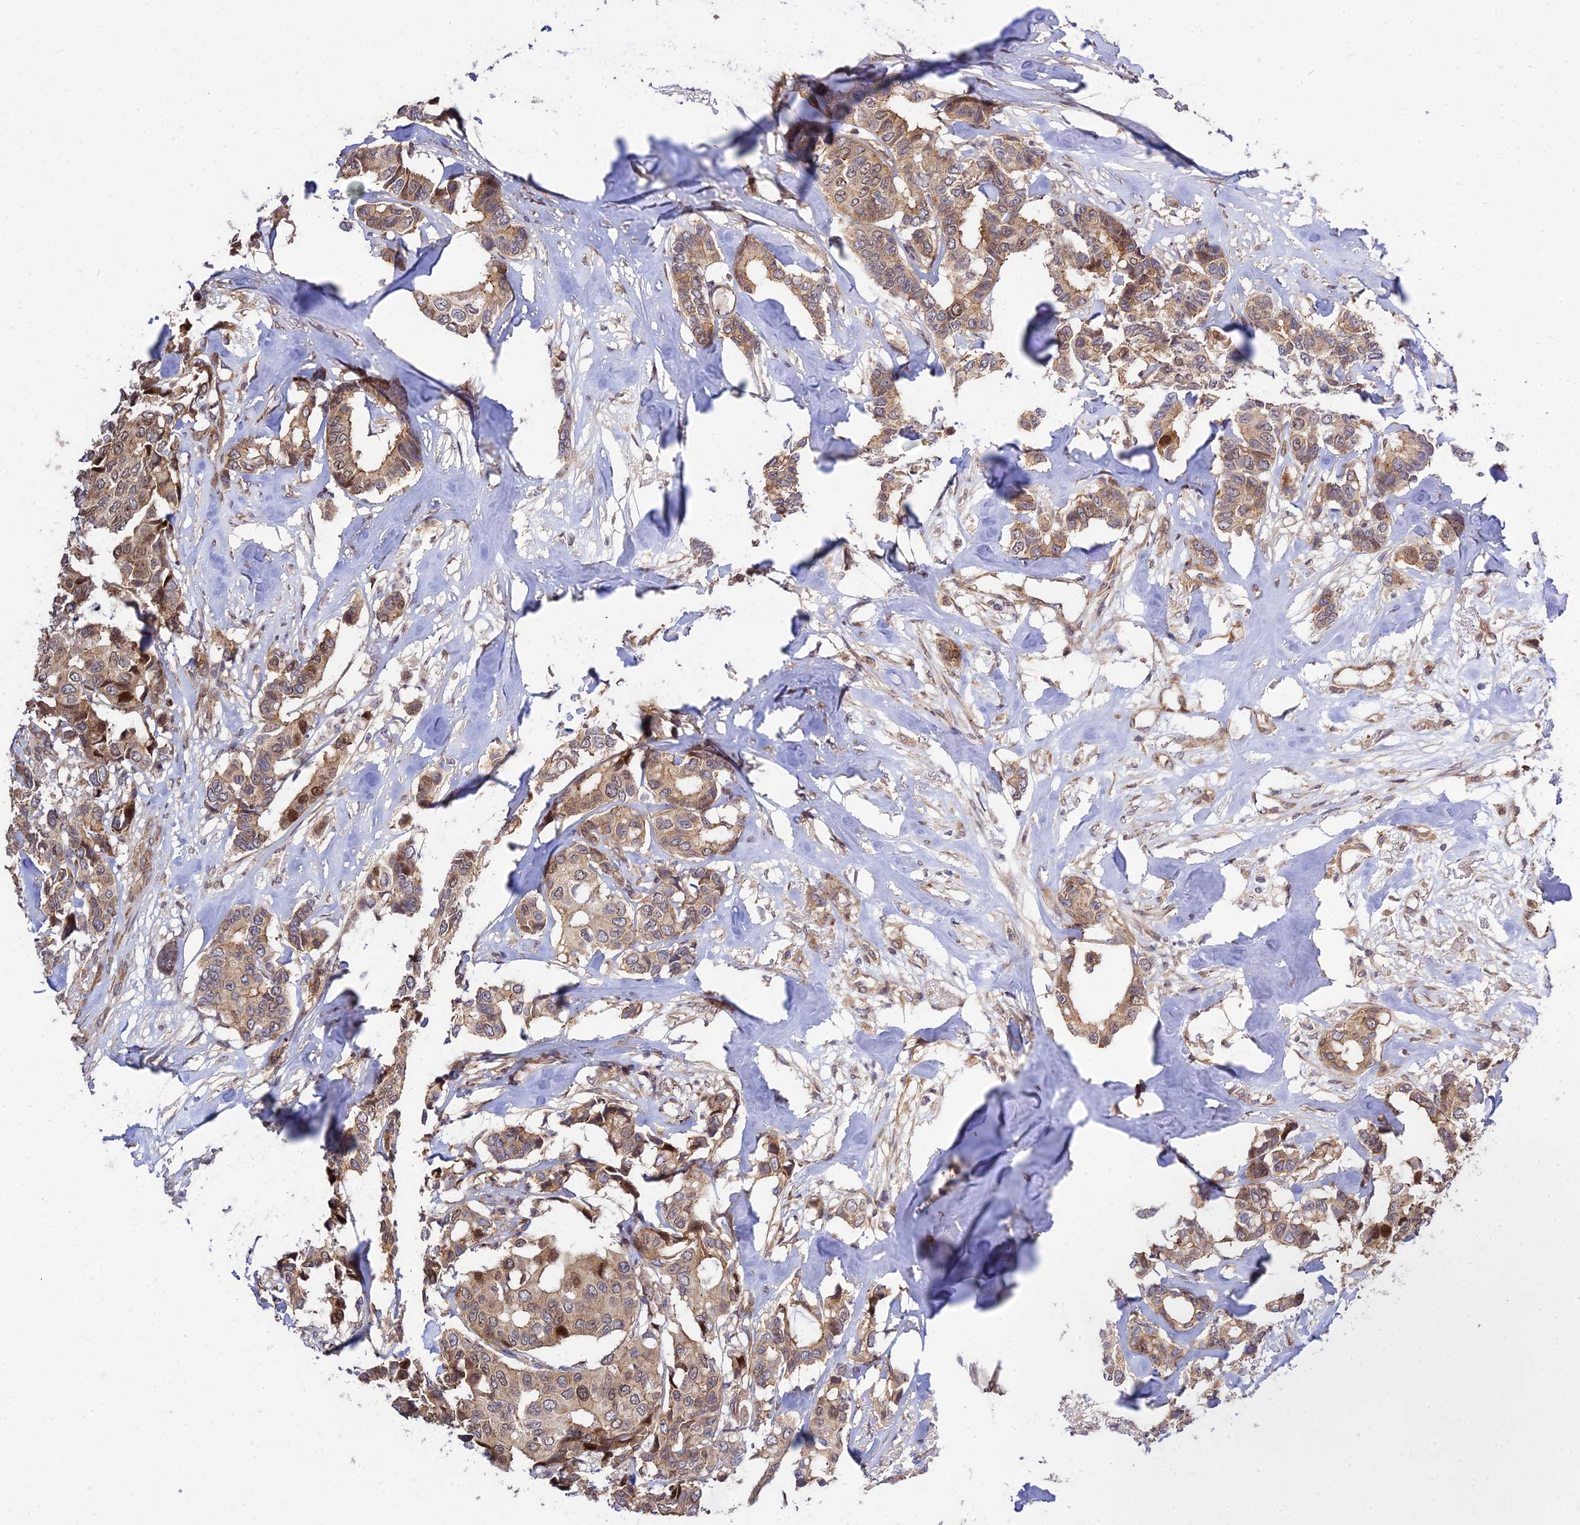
{"staining": {"intensity": "moderate", "quantity": ">75%", "location": "cytoplasmic/membranous,nuclear"}, "tissue": "breast cancer", "cell_type": "Tumor cells", "image_type": "cancer", "snomed": [{"axis": "morphology", "description": "Duct carcinoma"}, {"axis": "topography", "description": "Breast"}], "caption": "Approximately >75% of tumor cells in human breast intraductal carcinoma display moderate cytoplasmic/membranous and nuclear protein positivity as visualized by brown immunohistochemical staining.", "gene": "SMG6", "patient": {"sex": "female", "age": 87}}